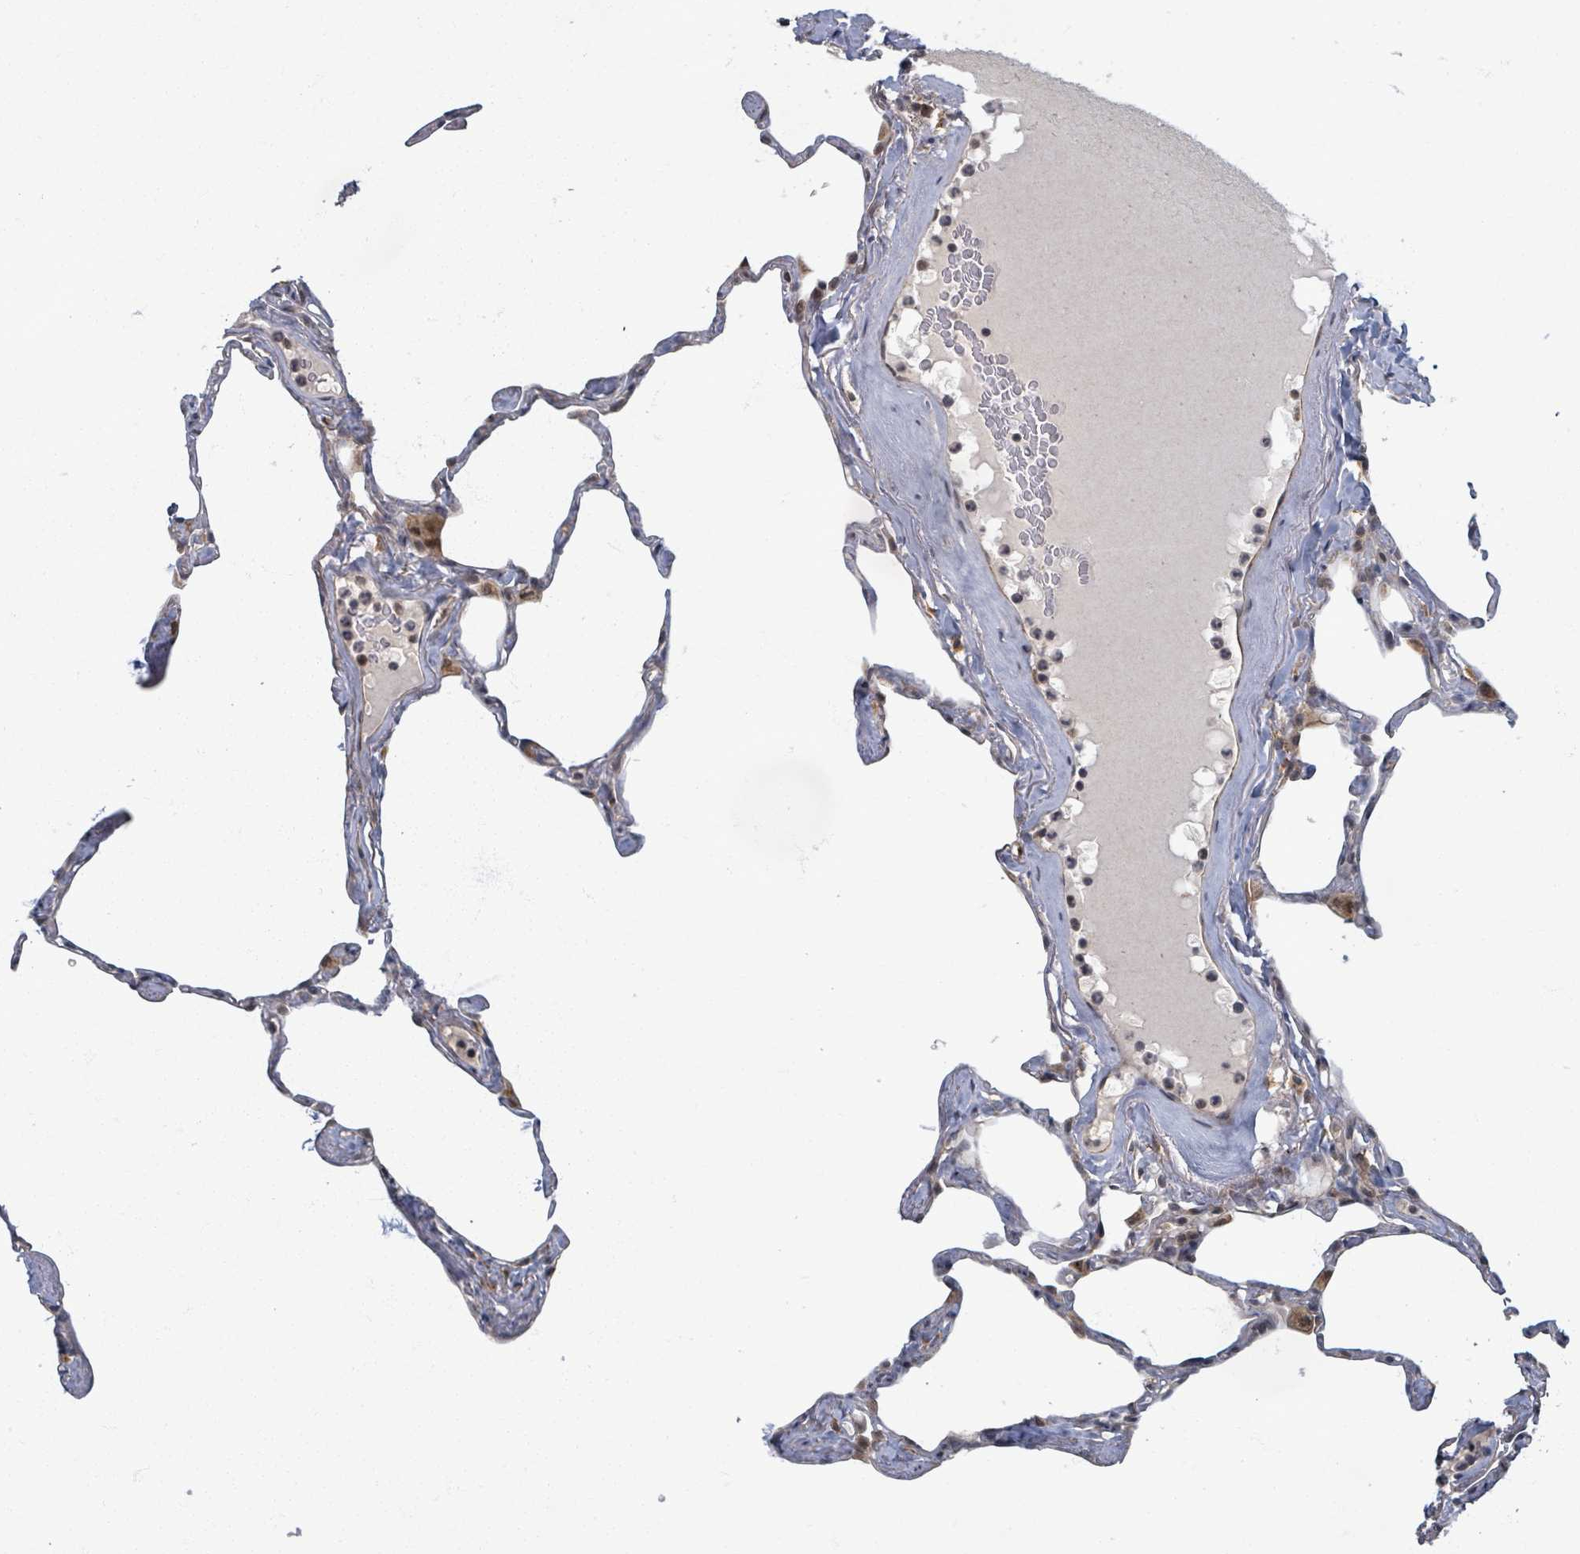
{"staining": {"intensity": "weak", "quantity": "<25%", "location": "cytoplasmic/membranous,nuclear"}, "tissue": "lung", "cell_type": "Alveolar cells", "image_type": "normal", "snomed": [{"axis": "morphology", "description": "Normal tissue, NOS"}, {"axis": "topography", "description": "Lung"}], "caption": "Immunohistochemistry histopathology image of benign lung: lung stained with DAB (3,3'-diaminobenzidine) displays no significant protein expression in alveolar cells. (DAB (3,3'-diaminobenzidine) immunohistochemistry, high magnification).", "gene": "INTS15", "patient": {"sex": "male", "age": 65}}